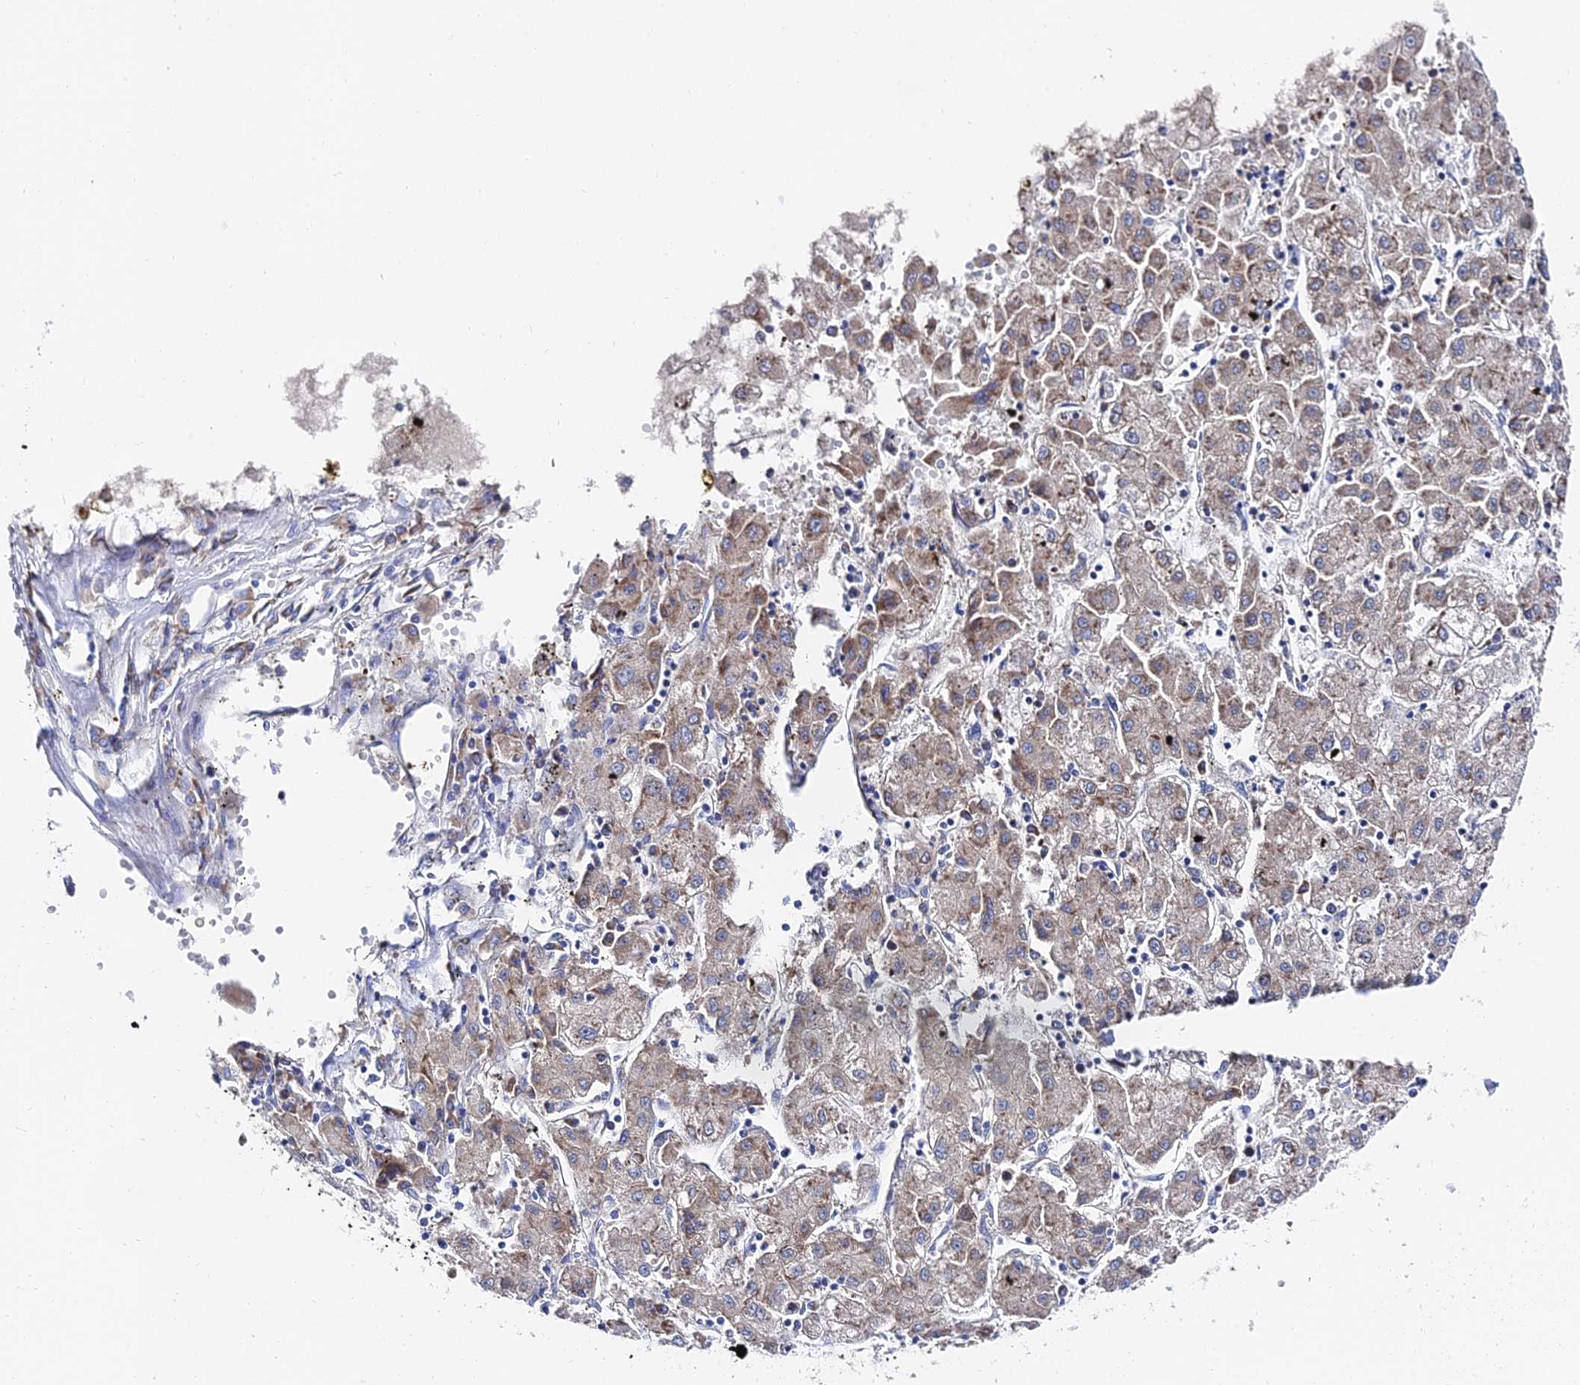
{"staining": {"intensity": "moderate", "quantity": ">75%", "location": "cytoplasmic/membranous"}, "tissue": "liver cancer", "cell_type": "Tumor cells", "image_type": "cancer", "snomed": [{"axis": "morphology", "description": "Carcinoma, Hepatocellular, NOS"}, {"axis": "topography", "description": "Liver"}], "caption": "A medium amount of moderate cytoplasmic/membranous expression is seen in about >75% of tumor cells in hepatocellular carcinoma (liver) tissue. Using DAB (3,3'-diaminobenzidine) (brown) and hematoxylin (blue) stains, captured at high magnification using brightfield microscopy.", "gene": "PTTG1", "patient": {"sex": "male", "age": 72}}